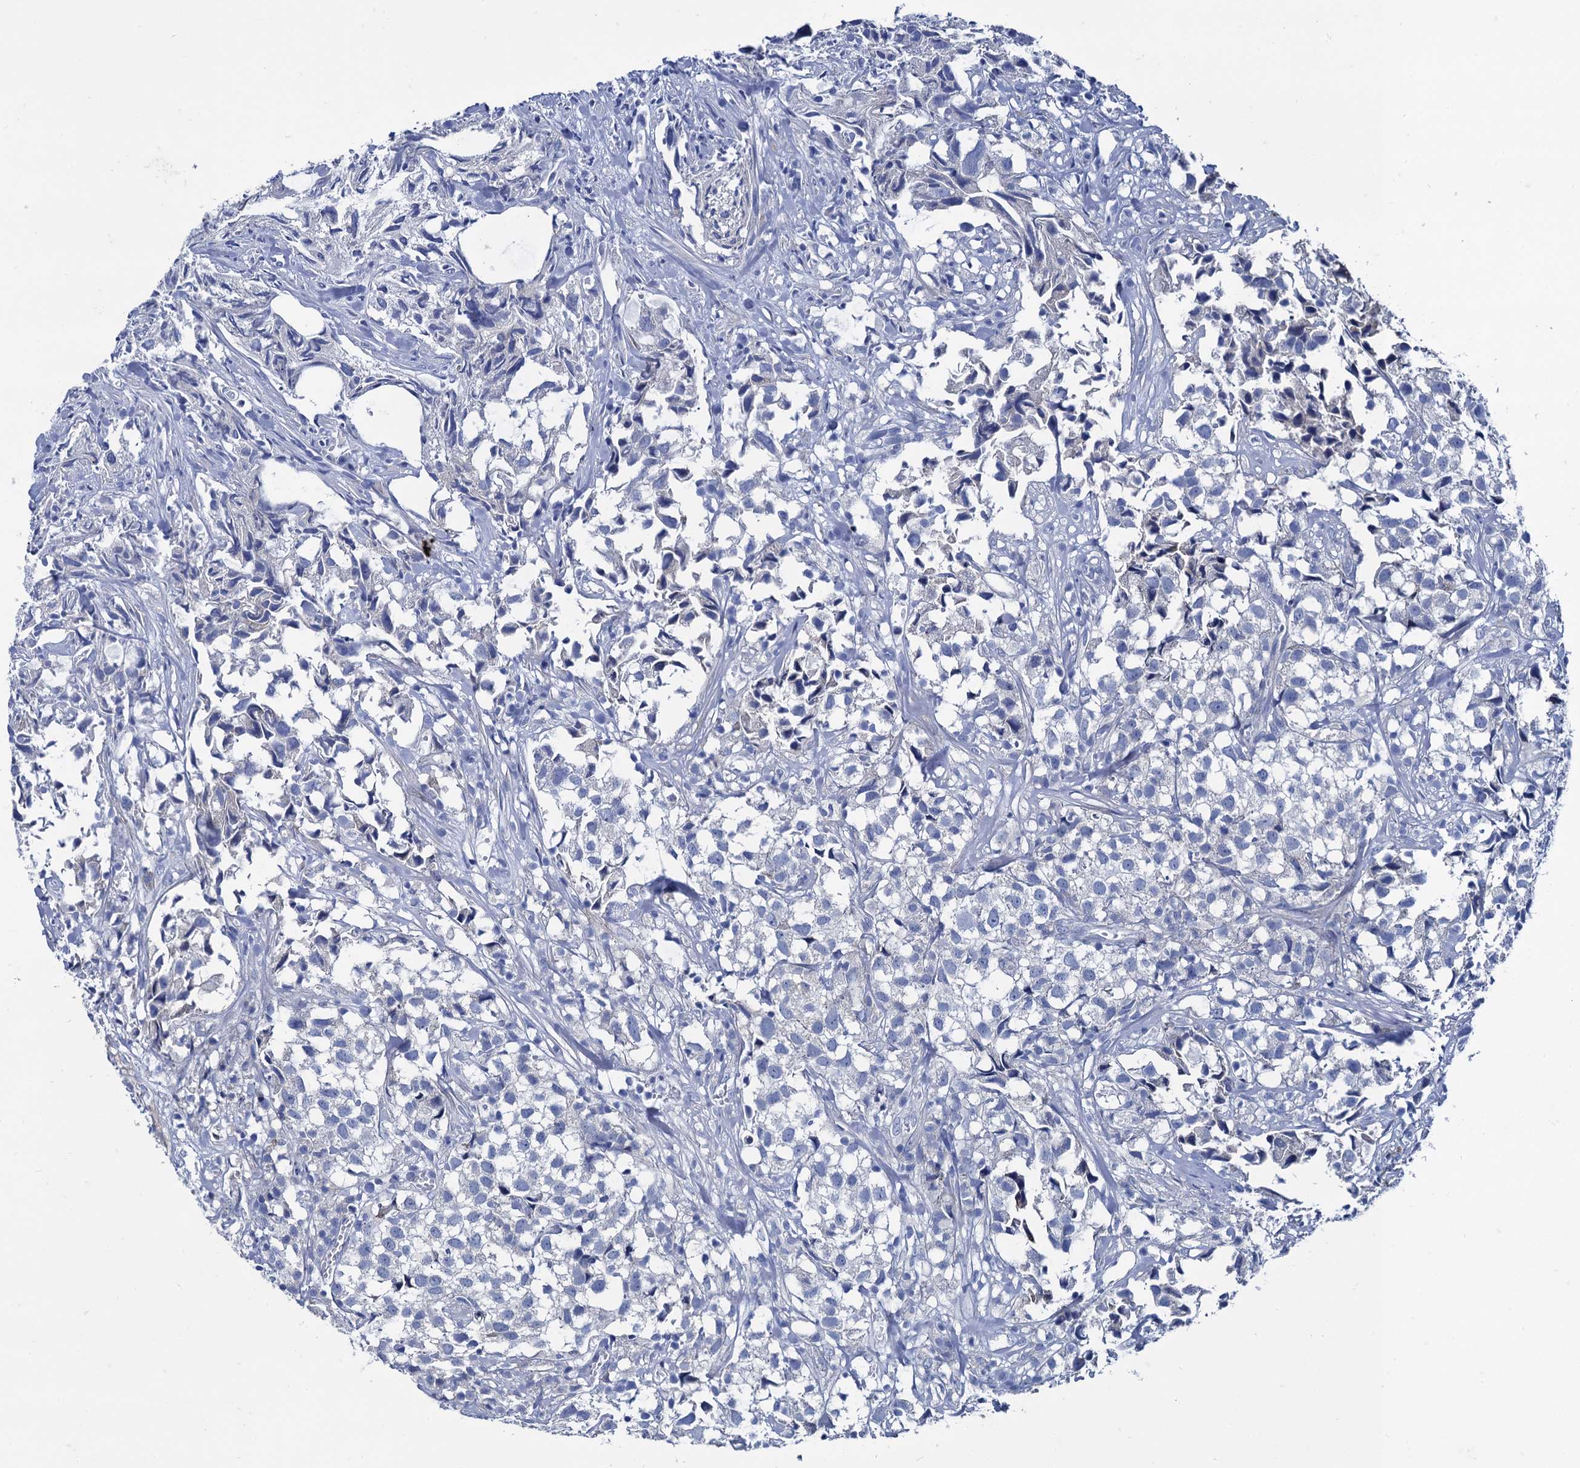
{"staining": {"intensity": "negative", "quantity": "none", "location": "none"}, "tissue": "urothelial cancer", "cell_type": "Tumor cells", "image_type": "cancer", "snomed": [{"axis": "morphology", "description": "Urothelial carcinoma, High grade"}, {"axis": "topography", "description": "Urinary bladder"}], "caption": "Urothelial carcinoma (high-grade) stained for a protein using immunohistochemistry reveals no positivity tumor cells.", "gene": "FOXR2", "patient": {"sex": "female", "age": 75}}